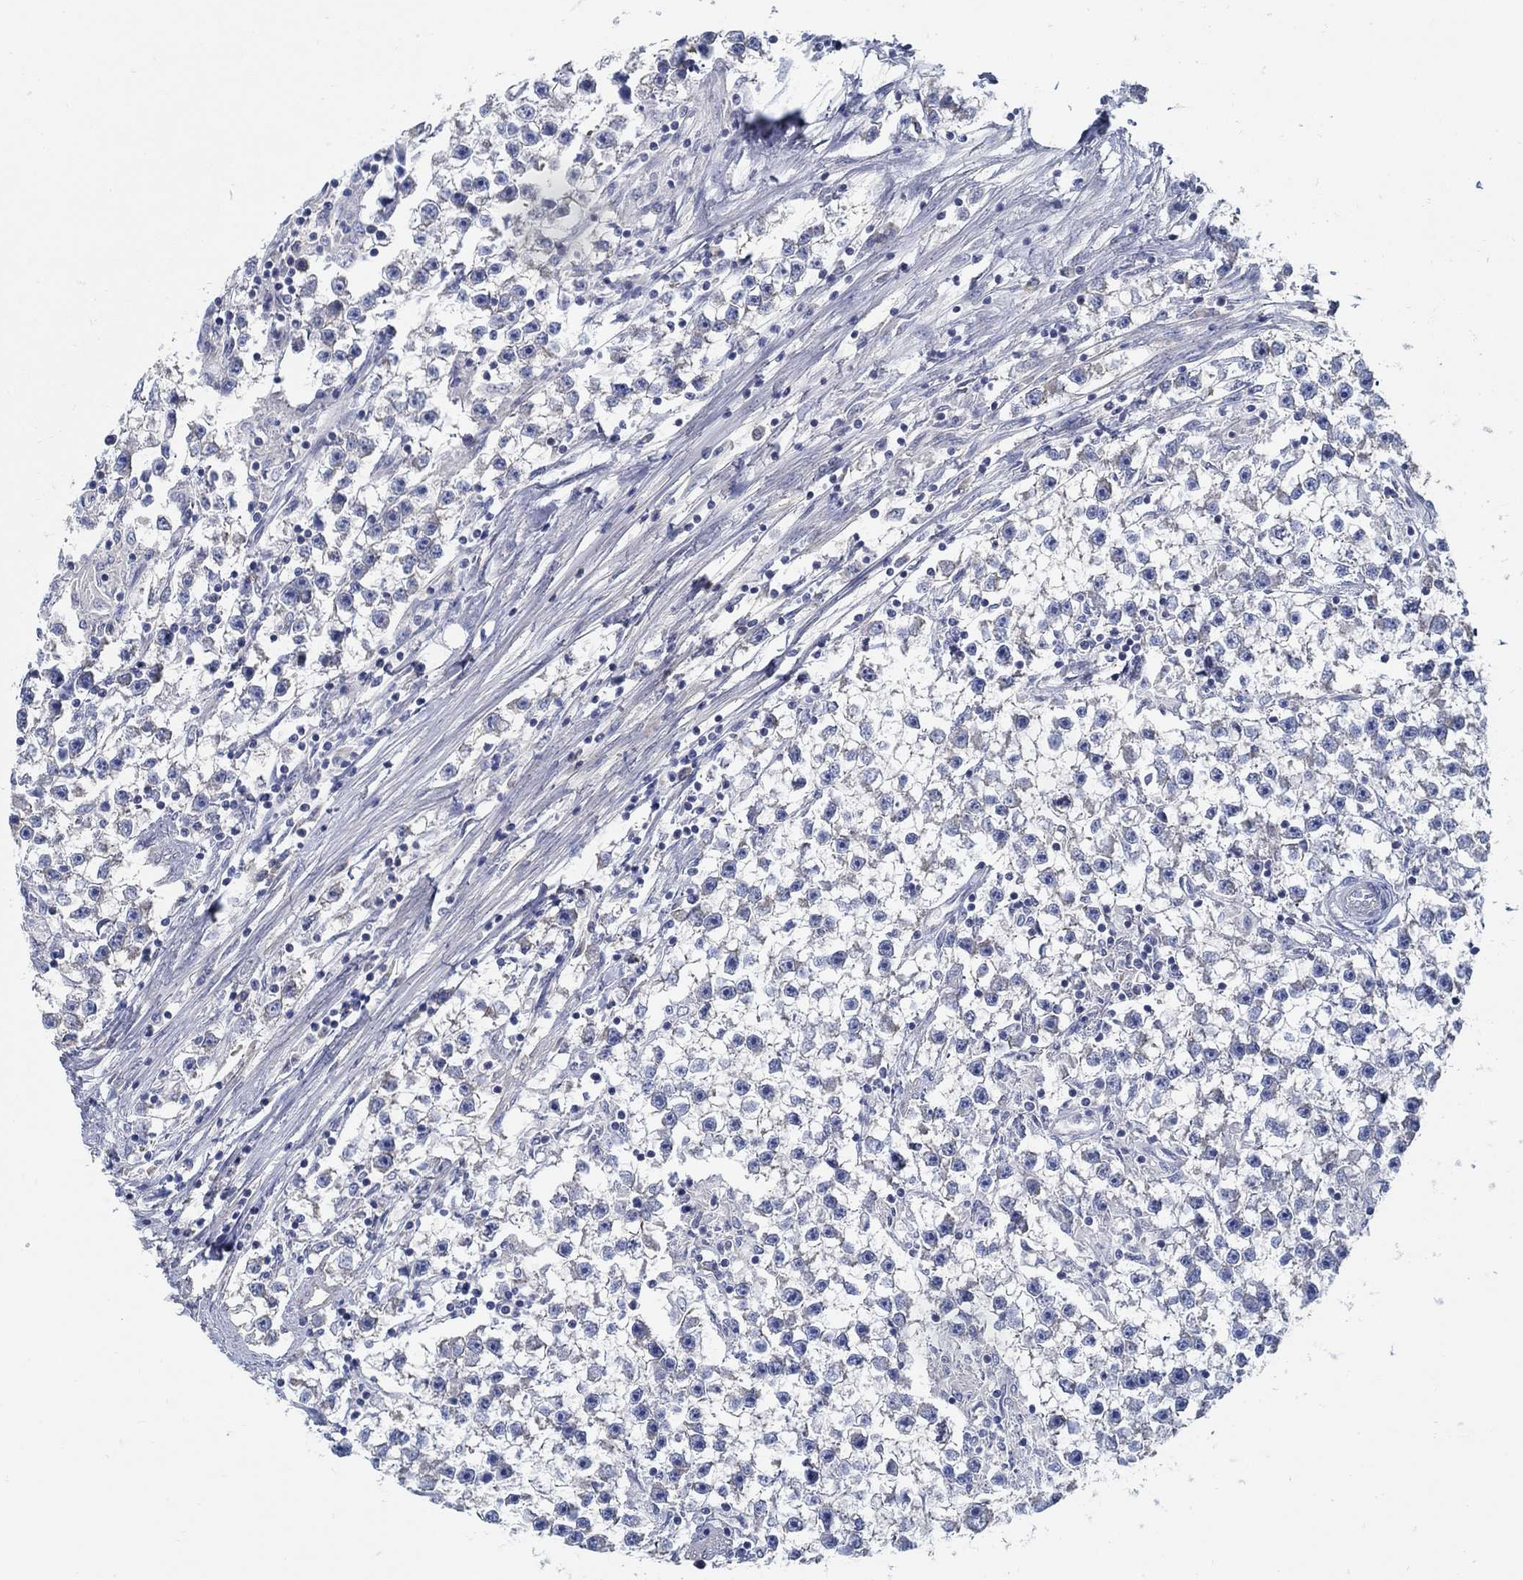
{"staining": {"intensity": "negative", "quantity": "none", "location": "none"}, "tissue": "testis cancer", "cell_type": "Tumor cells", "image_type": "cancer", "snomed": [{"axis": "morphology", "description": "Seminoma, NOS"}, {"axis": "topography", "description": "Testis"}], "caption": "Image shows no protein staining in tumor cells of seminoma (testis) tissue. The staining was performed using DAB to visualize the protein expression in brown, while the nuclei were stained in blue with hematoxylin (Magnification: 20x).", "gene": "C15orf39", "patient": {"sex": "male", "age": 59}}